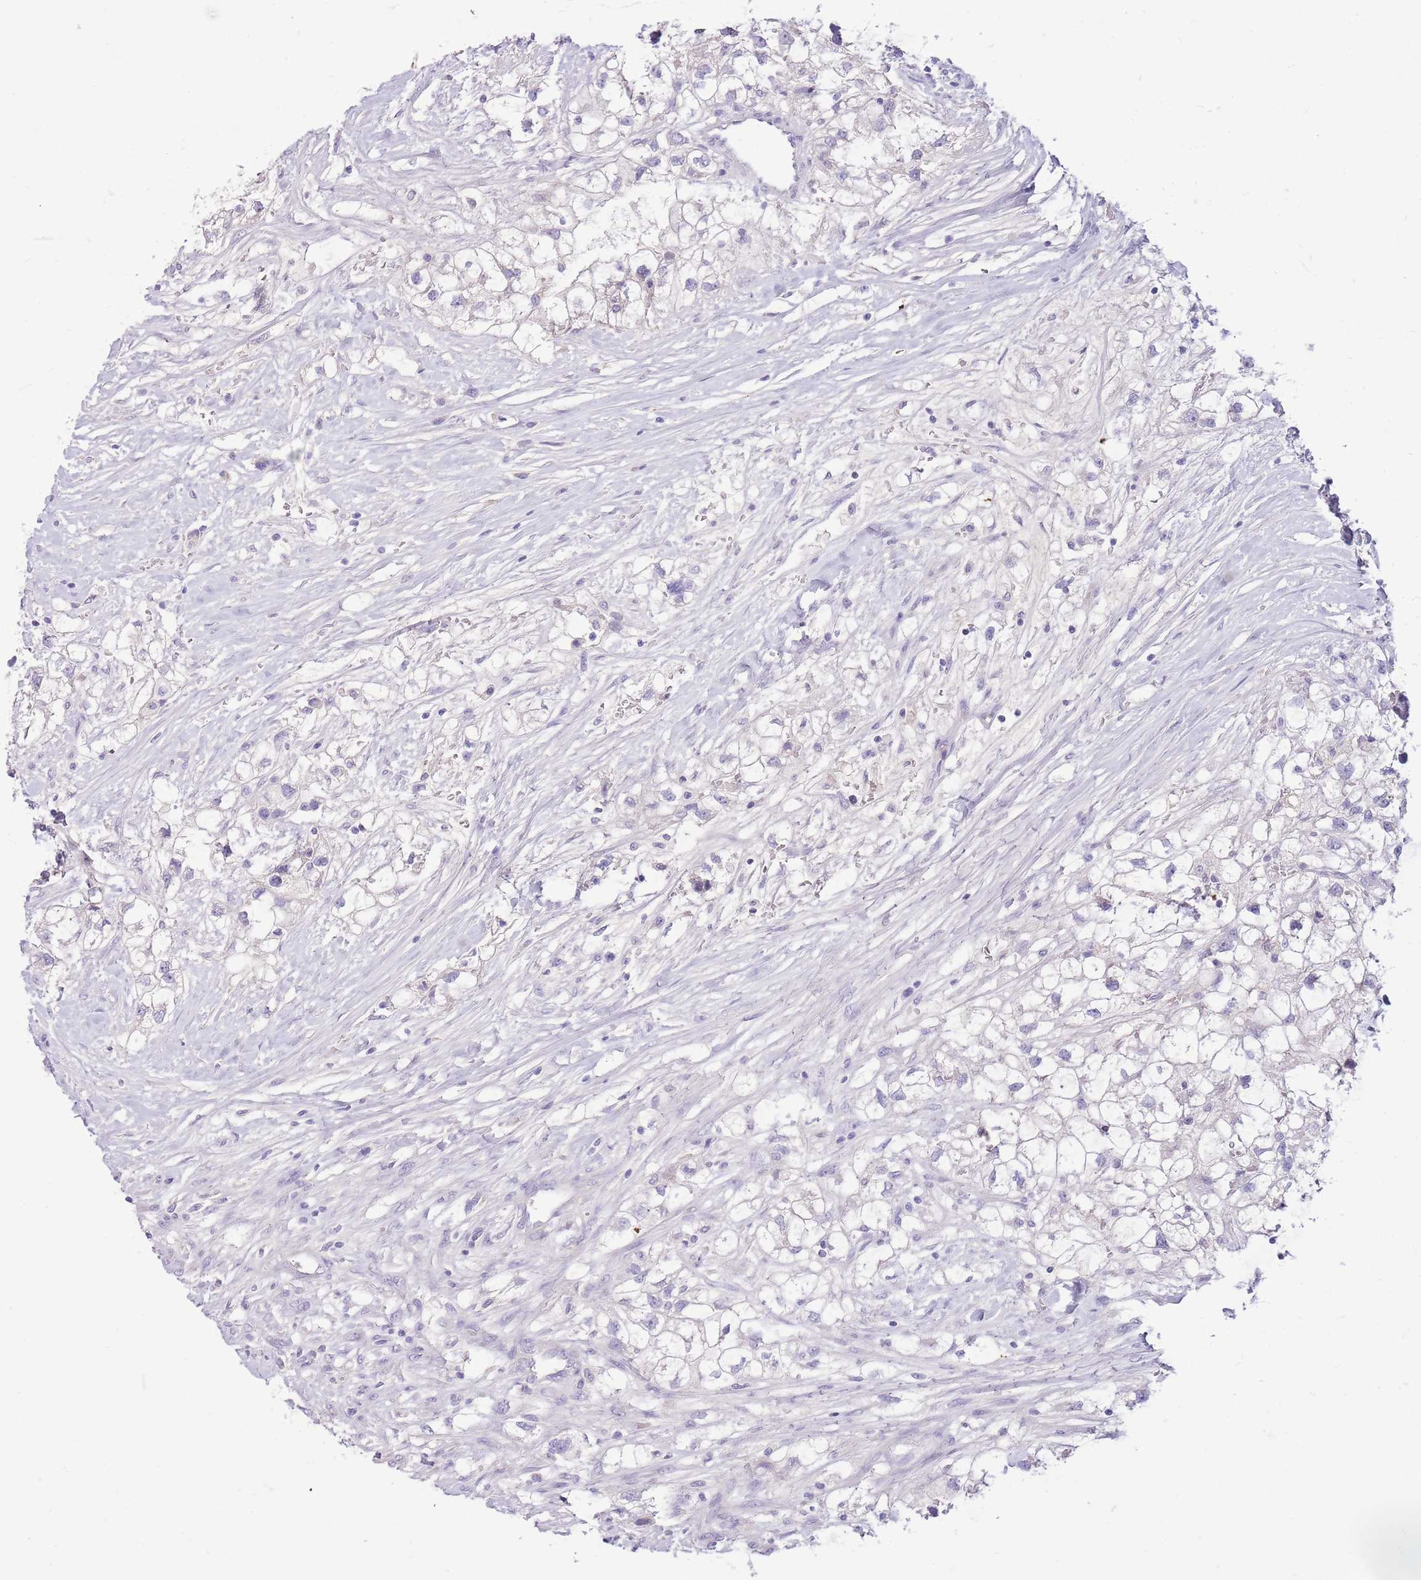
{"staining": {"intensity": "negative", "quantity": "none", "location": "none"}, "tissue": "renal cancer", "cell_type": "Tumor cells", "image_type": "cancer", "snomed": [{"axis": "morphology", "description": "Adenocarcinoma, NOS"}, {"axis": "topography", "description": "Kidney"}], "caption": "The histopathology image reveals no significant staining in tumor cells of renal cancer (adenocarcinoma).", "gene": "TOX2", "patient": {"sex": "male", "age": 59}}